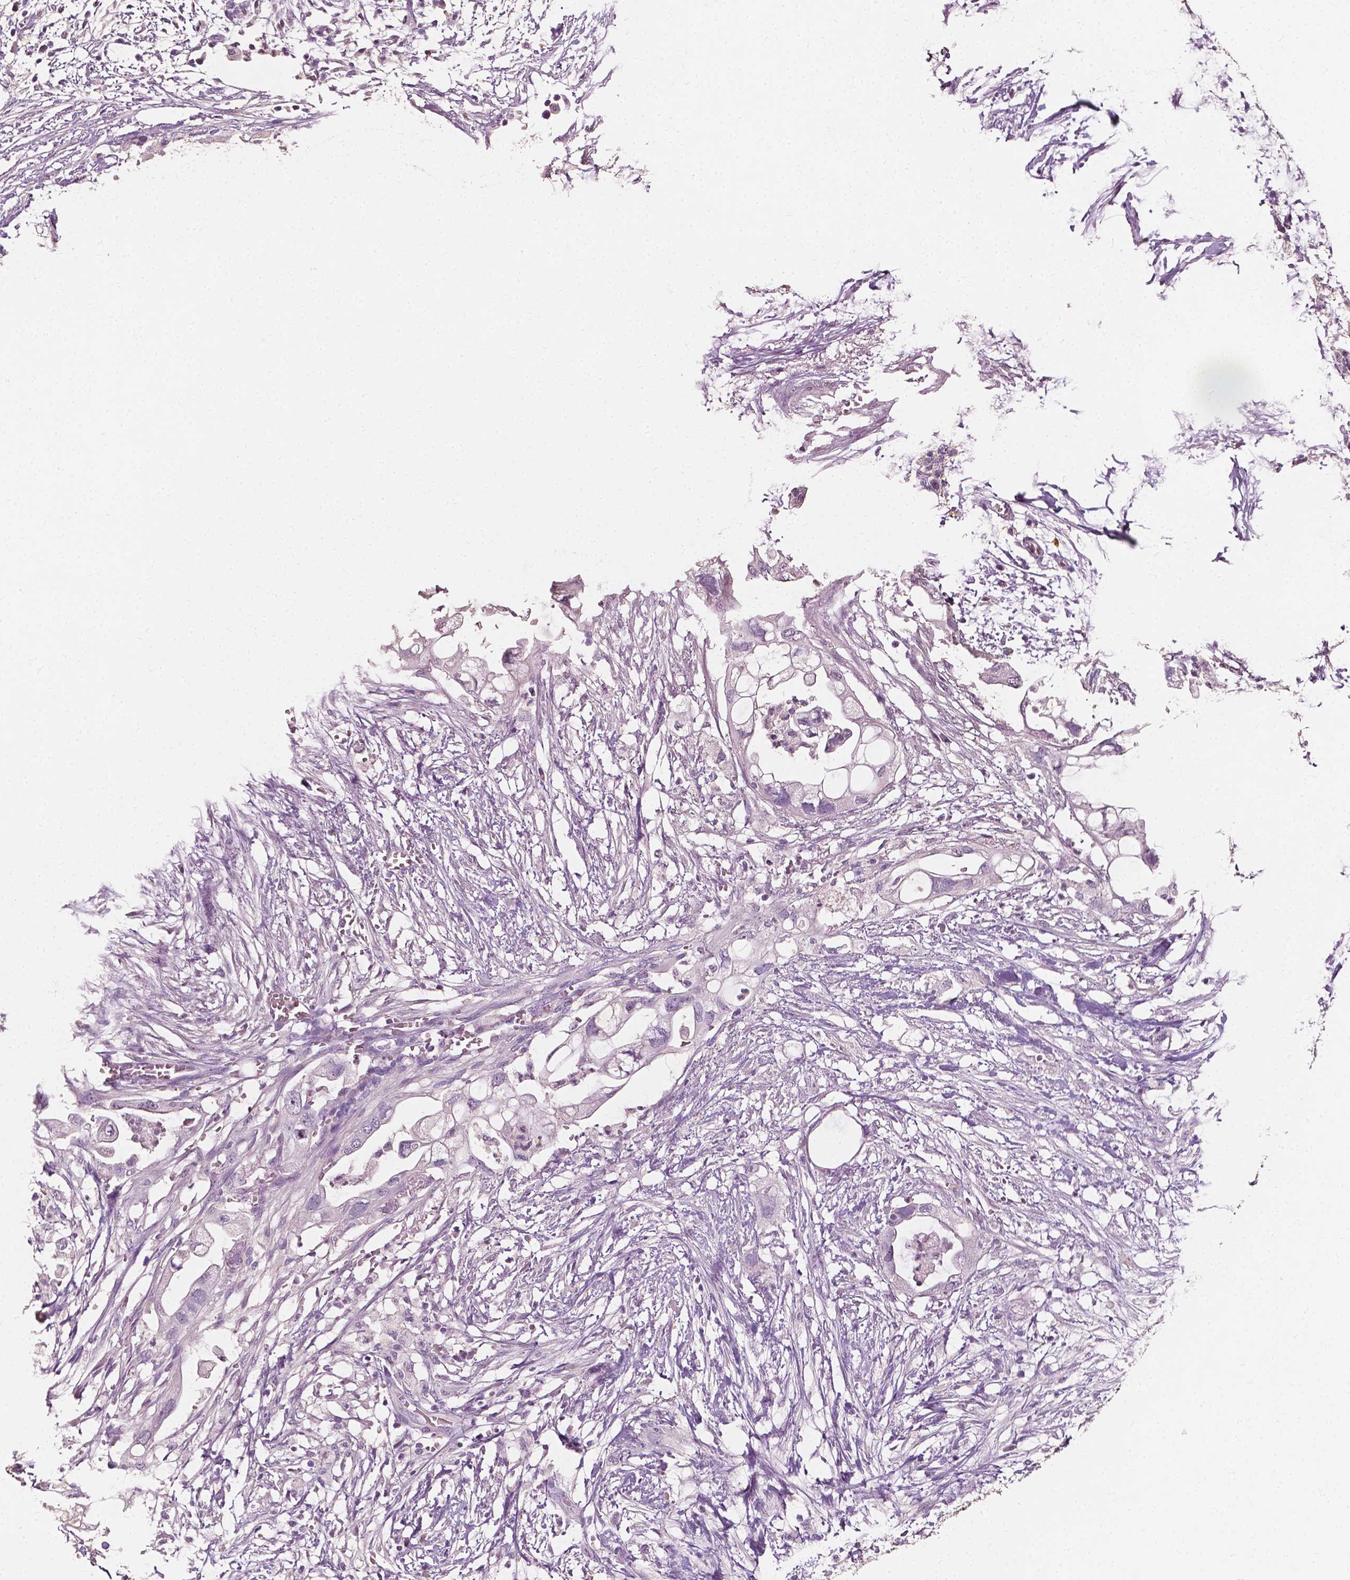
{"staining": {"intensity": "negative", "quantity": "none", "location": "none"}, "tissue": "pancreatic cancer", "cell_type": "Tumor cells", "image_type": "cancer", "snomed": [{"axis": "morphology", "description": "Adenocarcinoma, NOS"}, {"axis": "topography", "description": "Pancreas"}], "caption": "Immunohistochemical staining of human pancreatic cancer reveals no significant expression in tumor cells. (DAB immunohistochemistry visualized using brightfield microscopy, high magnification).", "gene": "PLA2R1", "patient": {"sex": "female", "age": 72}}